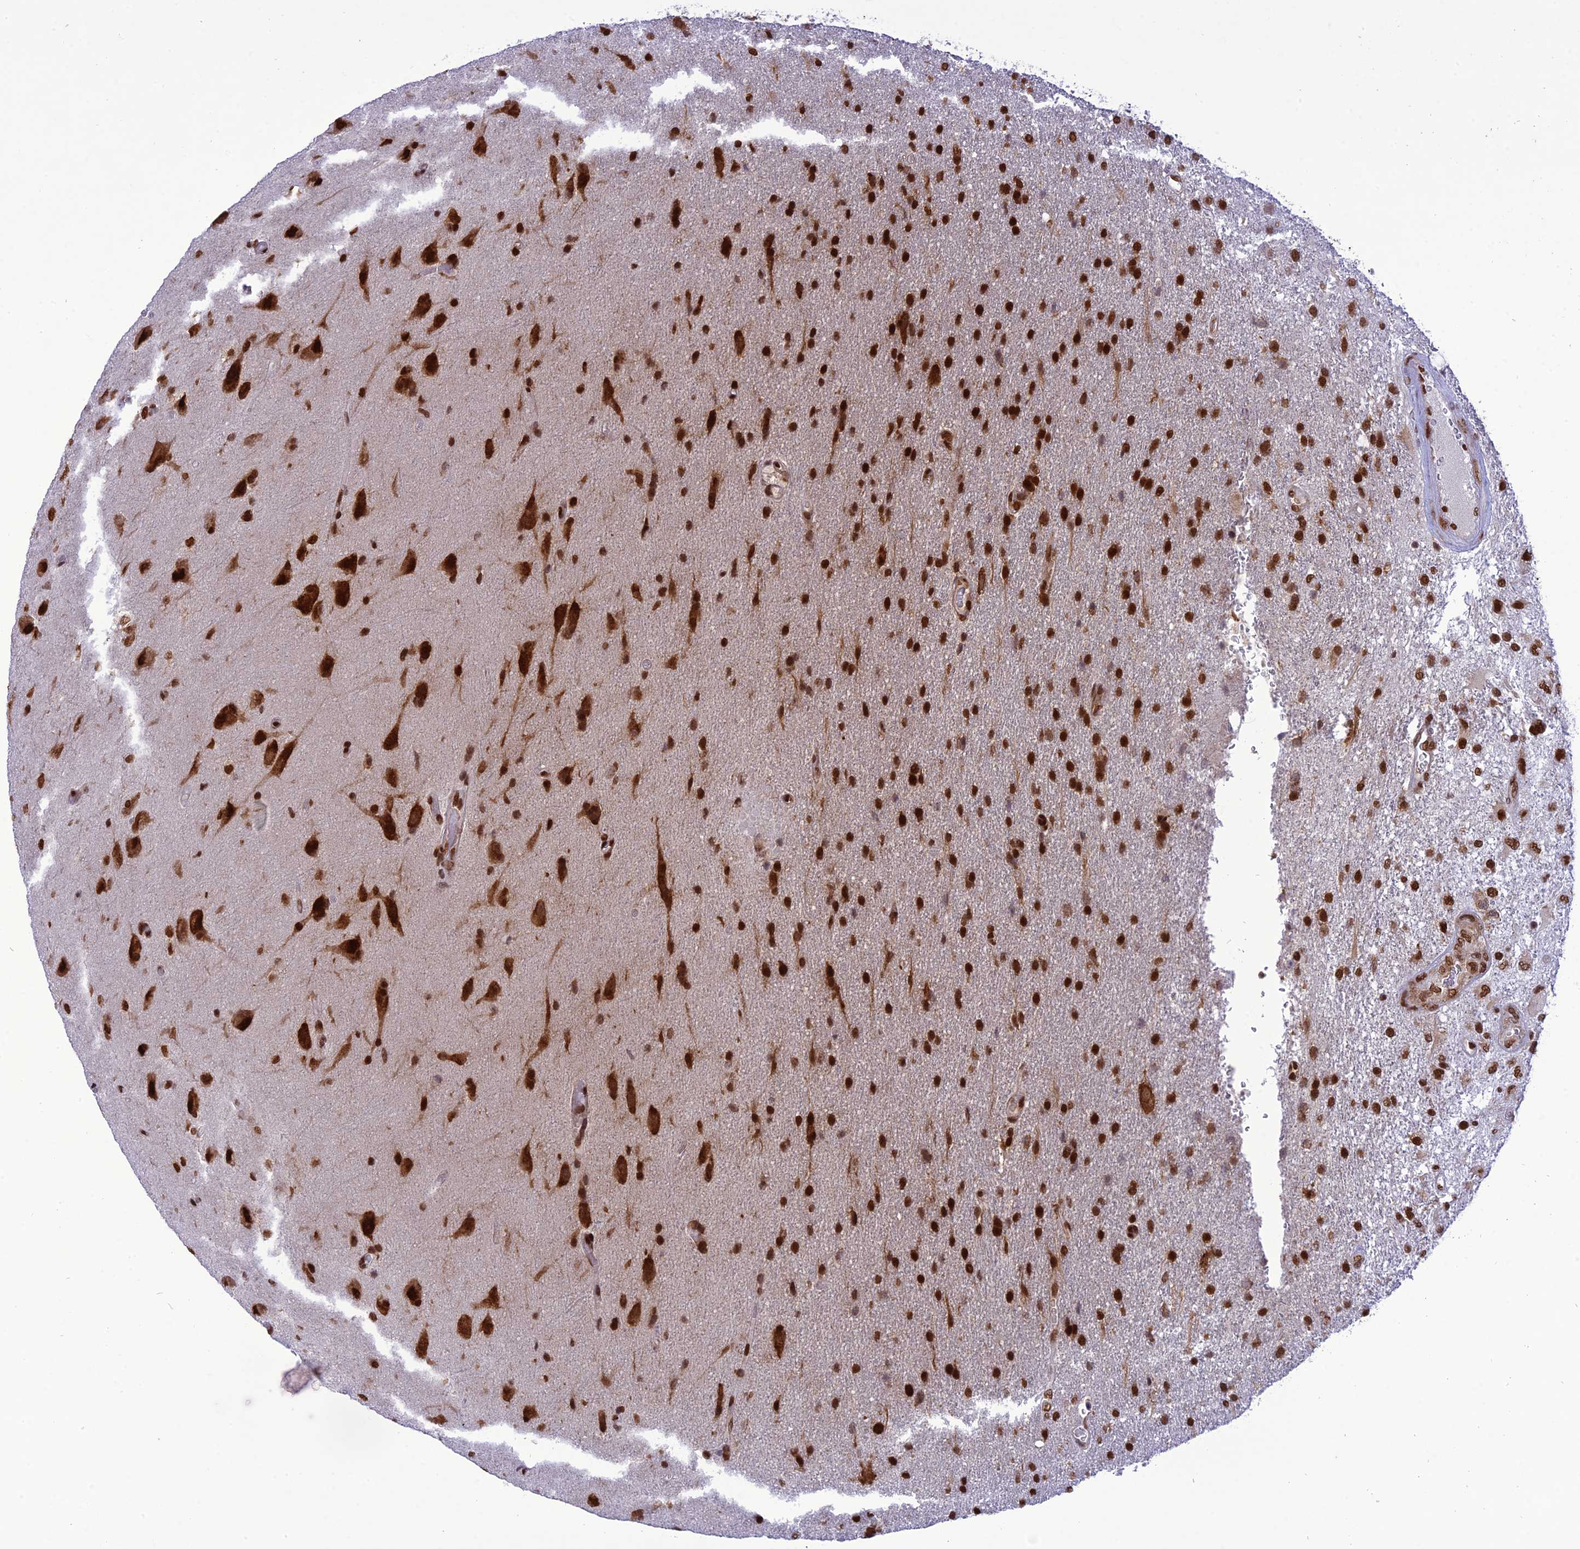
{"staining": {"intensity": "strong", "quantity": ">75%", "location": "nuclear"}, "tissue": "glioma", "cell_type": "Tumor cells", "image_type": "cancer", "snomed": [{"axis": "morphology", "description": "Glioma, malignant, Low grade"}, {"axis": "topography", "description": "Brain"}], "caption": "Immunohistochemistry (IHC) image of neoplastic tissue: malignant glioma (low-grade) stained using IHC demonstrates high levels of strong protein expression localized specifically in the nuclear of tumor cells, appearing as a nuclear brown color.", "gene": "DDX1", "patient": {"sex": "male", "age": 66}}